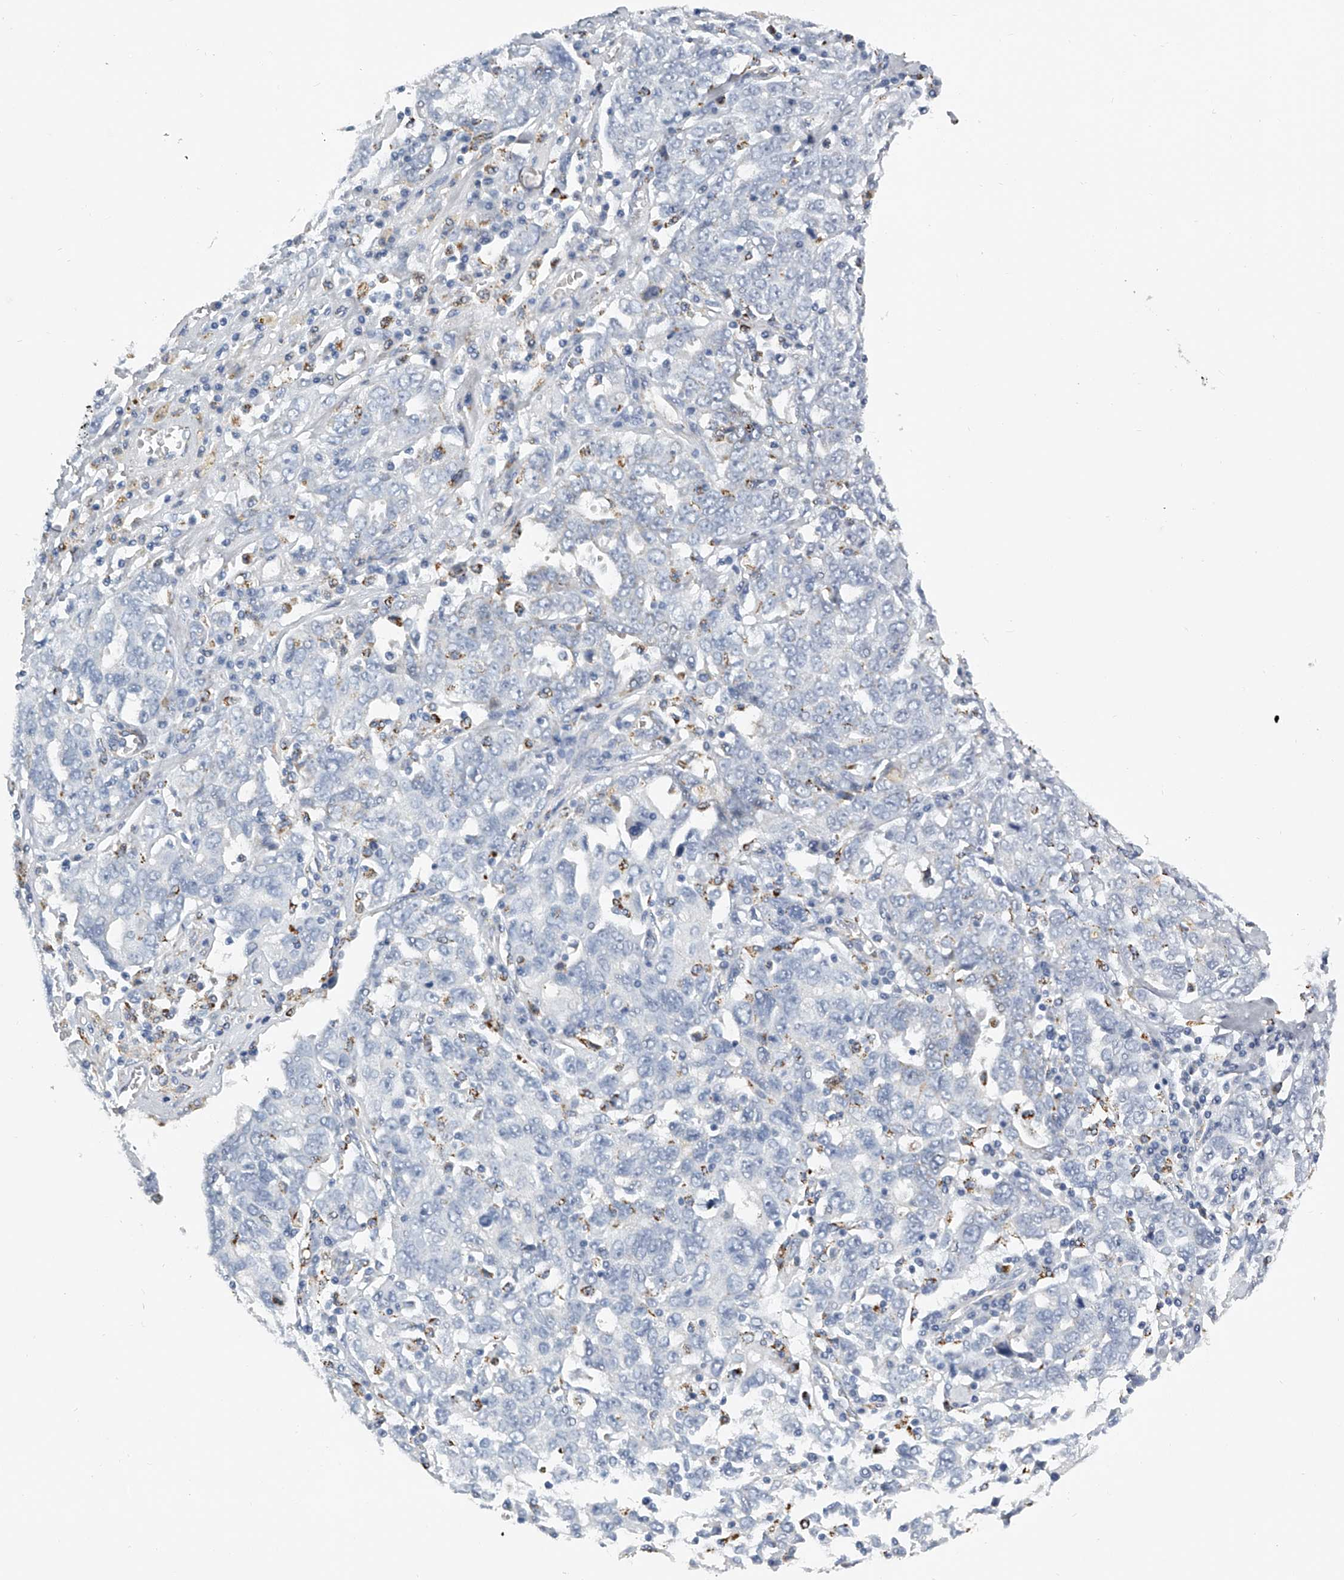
{"staining": {"intensity": "negative", "quantity": "none", "location": "none"}, "tissue": "ovarian cancer", "cell_type": "Tumor cells", "image_type": "cancer", "snomed": [{"axis": "morphology", "description": "Carcinoma, endometroid"}, {"axis": "topography", "description": "Ovary"}], "caption": "Immunohistochemistry (IHC) of human ovarian cancer (endometroid carcinoma) exhibits no staining in tumor cells.", "gene": "KLHL7", "patient": {"sex": "female", "age": 62}}